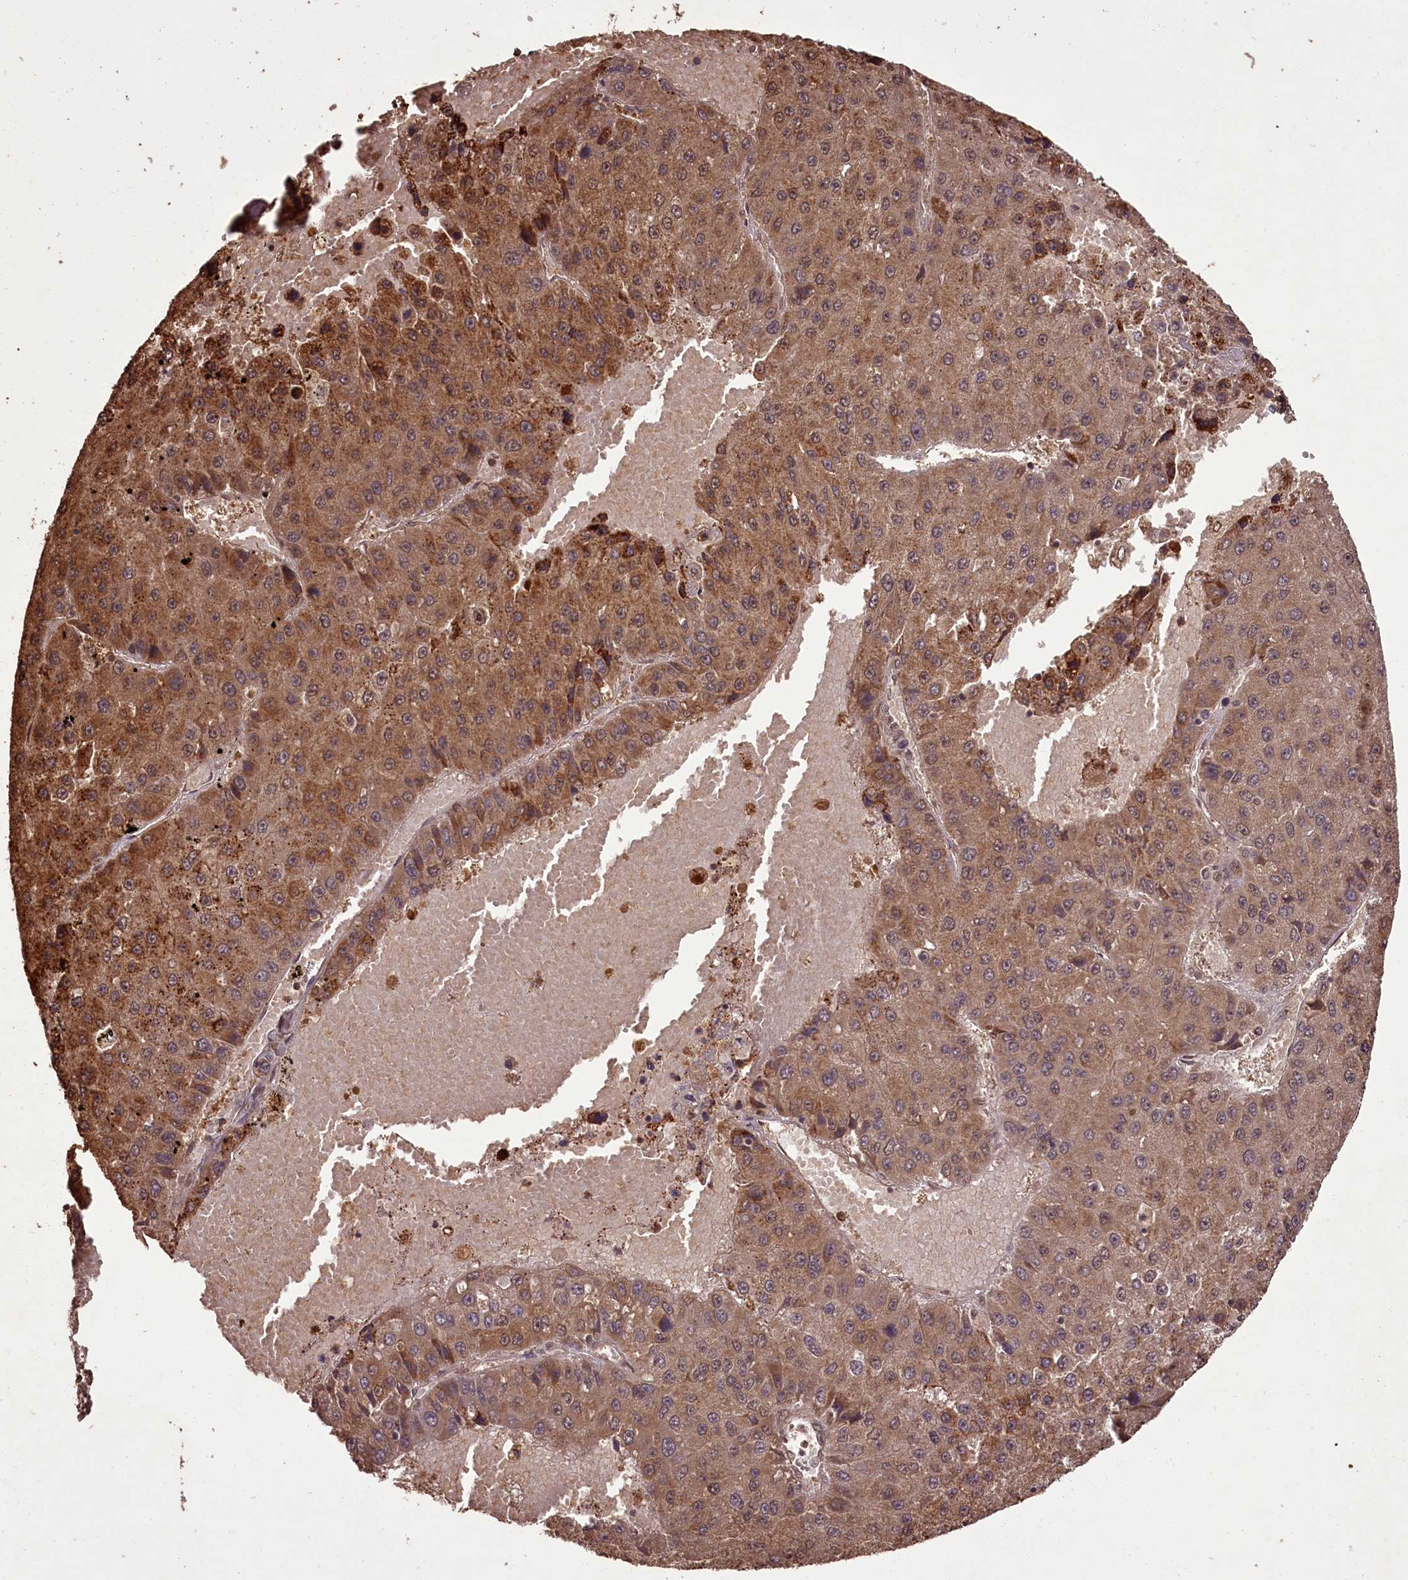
{"staining": {"intensity": "moderate", "quantity": ">75%", "location": "cytoplasmic/membranous"}, "tissue": "liver cancer", "cell_type": "Tumor cells", "image_type": "cancer", "snomed": [{"axis": "morphology", "description": "Carcinoma, Hepatocellular, NOS"}, {"axis": "topography", "description": "Liver"}], "caption": "An immunohistochemistry histopathology image of neoplastic tissue is shown. Protein staining in brown highlights moderate cytoplasmic/membranous positivity in liver cancer within tumor cells.", "gene": "NPRL2", "patient": {"sex": "female", "age": 73}}